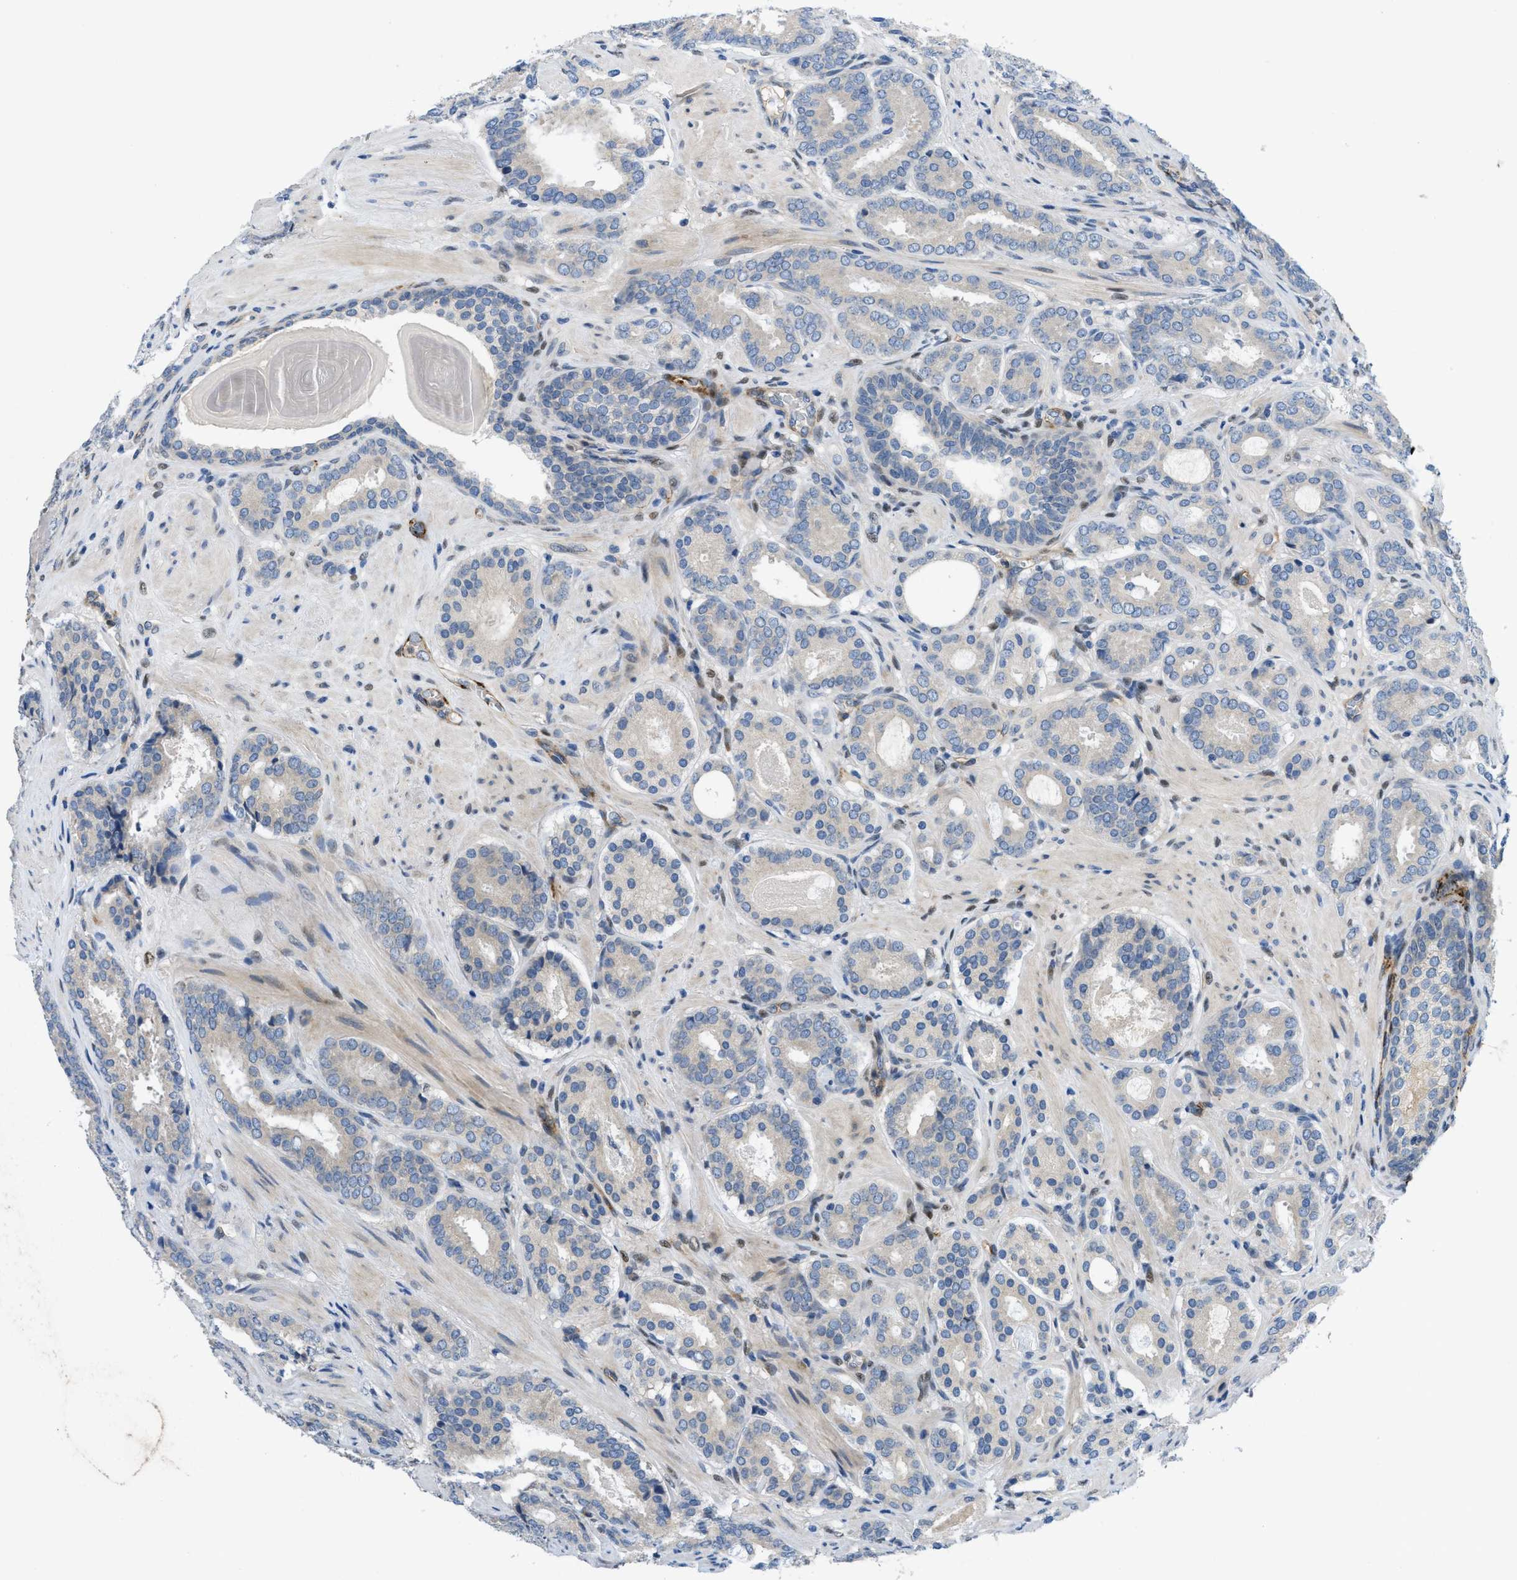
{"staining": {"intensity": "negative", "quantity": "none", "location": "none"}, "tissue": "prostate cancer", "cell_type": "Tumor cells", "image_type": "cancer", "snomed": [{"axis": "morphology", "description": "Adenocarcinoma, Low grade"}, {"axis": "topography", "description": "Prostate"}], "caption": "Protein analysis of prostate cancer (adenocarcinoma (low-grade)) reveals no significant positivity in tumor cells. (DAB immunohistochemistry, high magnification).", "gene": "PGR", "patient": {"sex": "male", "age": 69}}